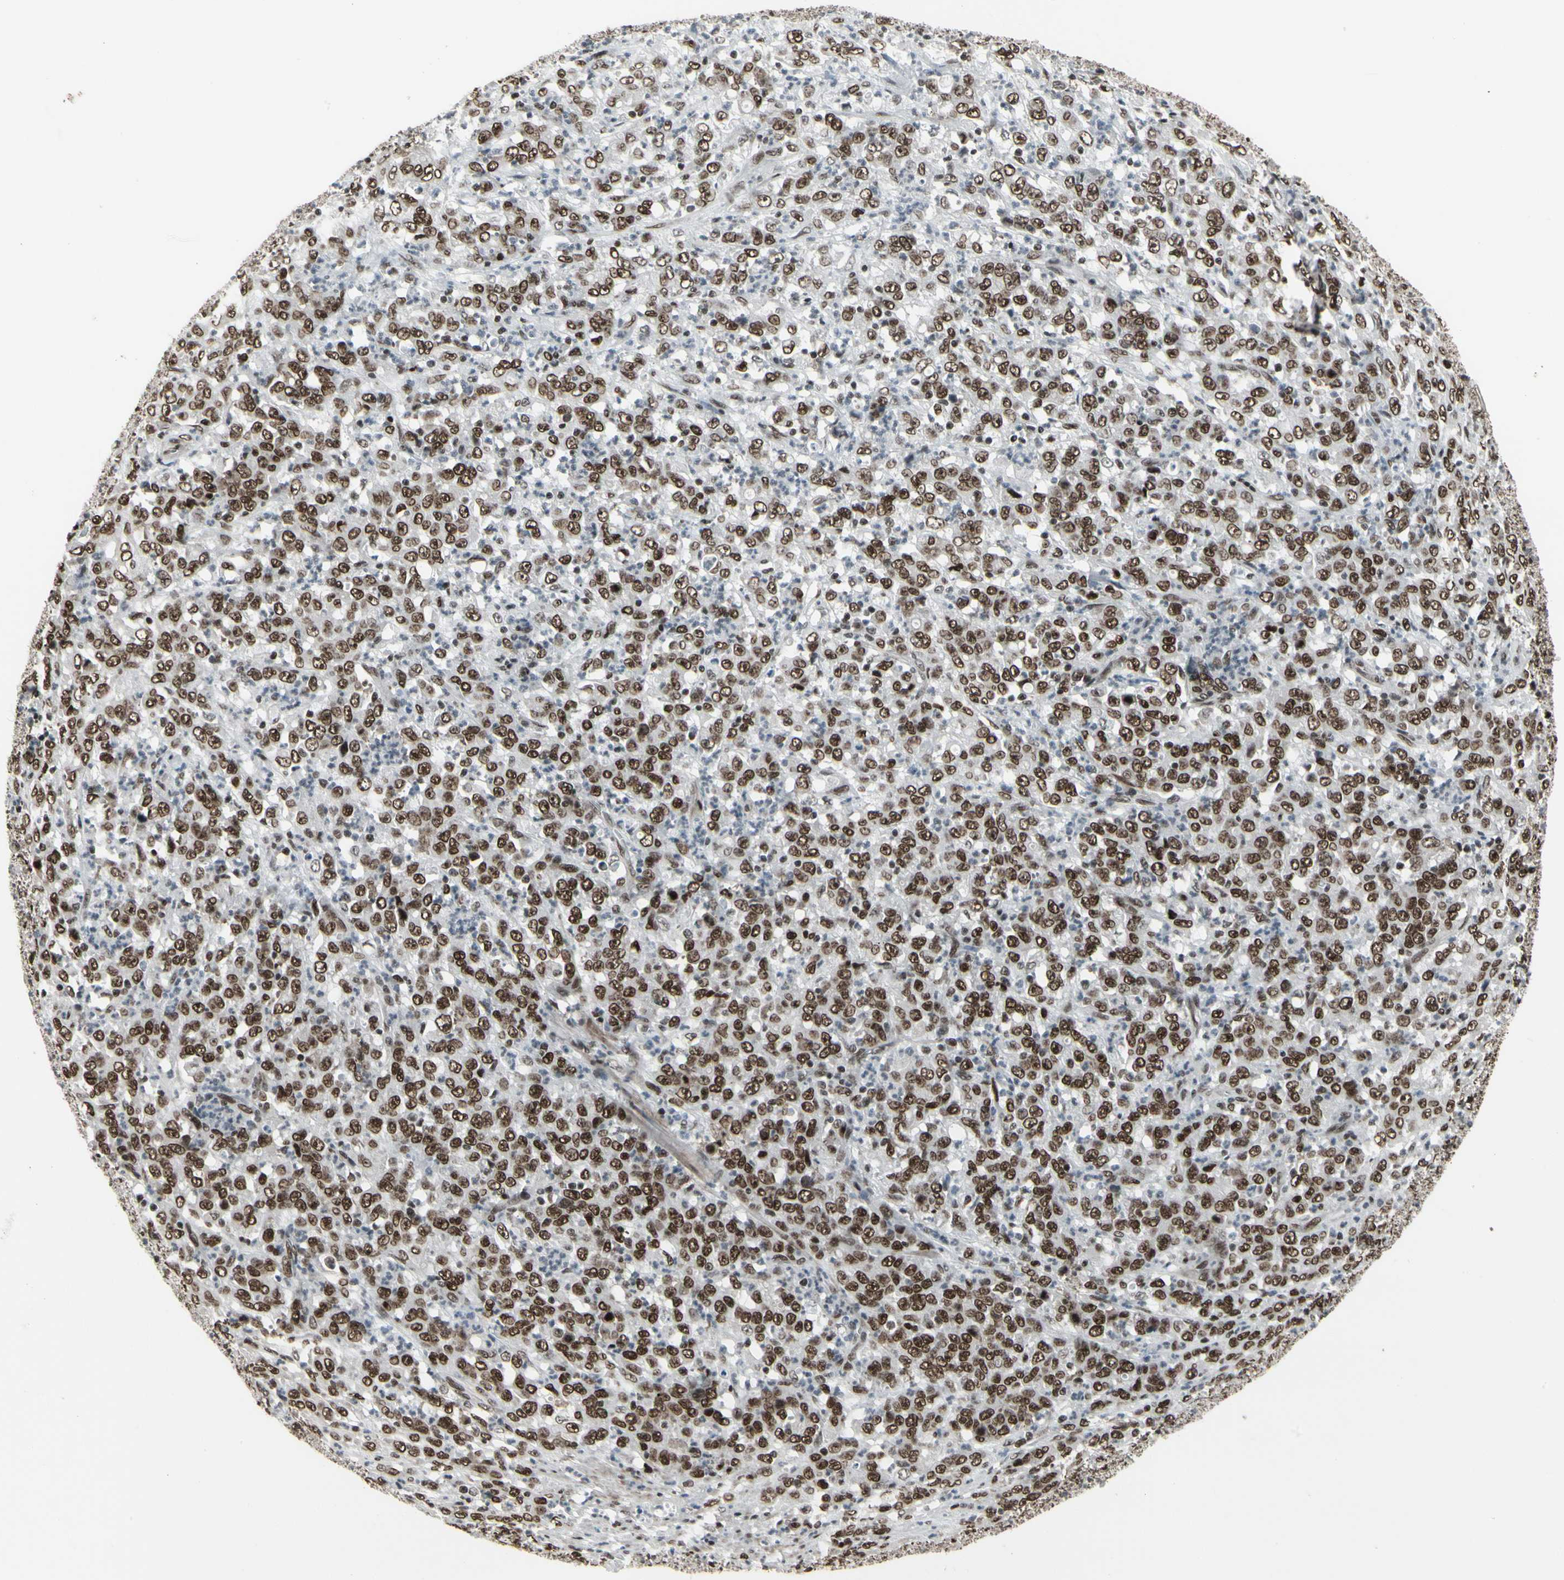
{"staining": {"intensity": "strong", "quantity": ">75%", "location": "nuclear"}, "tissue": "stomach cancer", "cell_type": "Tumor cells", "image_type": "cancer", "snomed": [{"axis": "morphology", "description": "Adenocarcinoma, NOS"}, {"axis": "topography", "description": "Stomach, lower"}], "caption": "This micrograph displays immunohistochemistry staining of stomach adenocarcinoma, with high strong nuclear positivity in about >75% of tumor cells.", "gene": "HMG20A", "patient": {"sex": "female", "age": 71}}